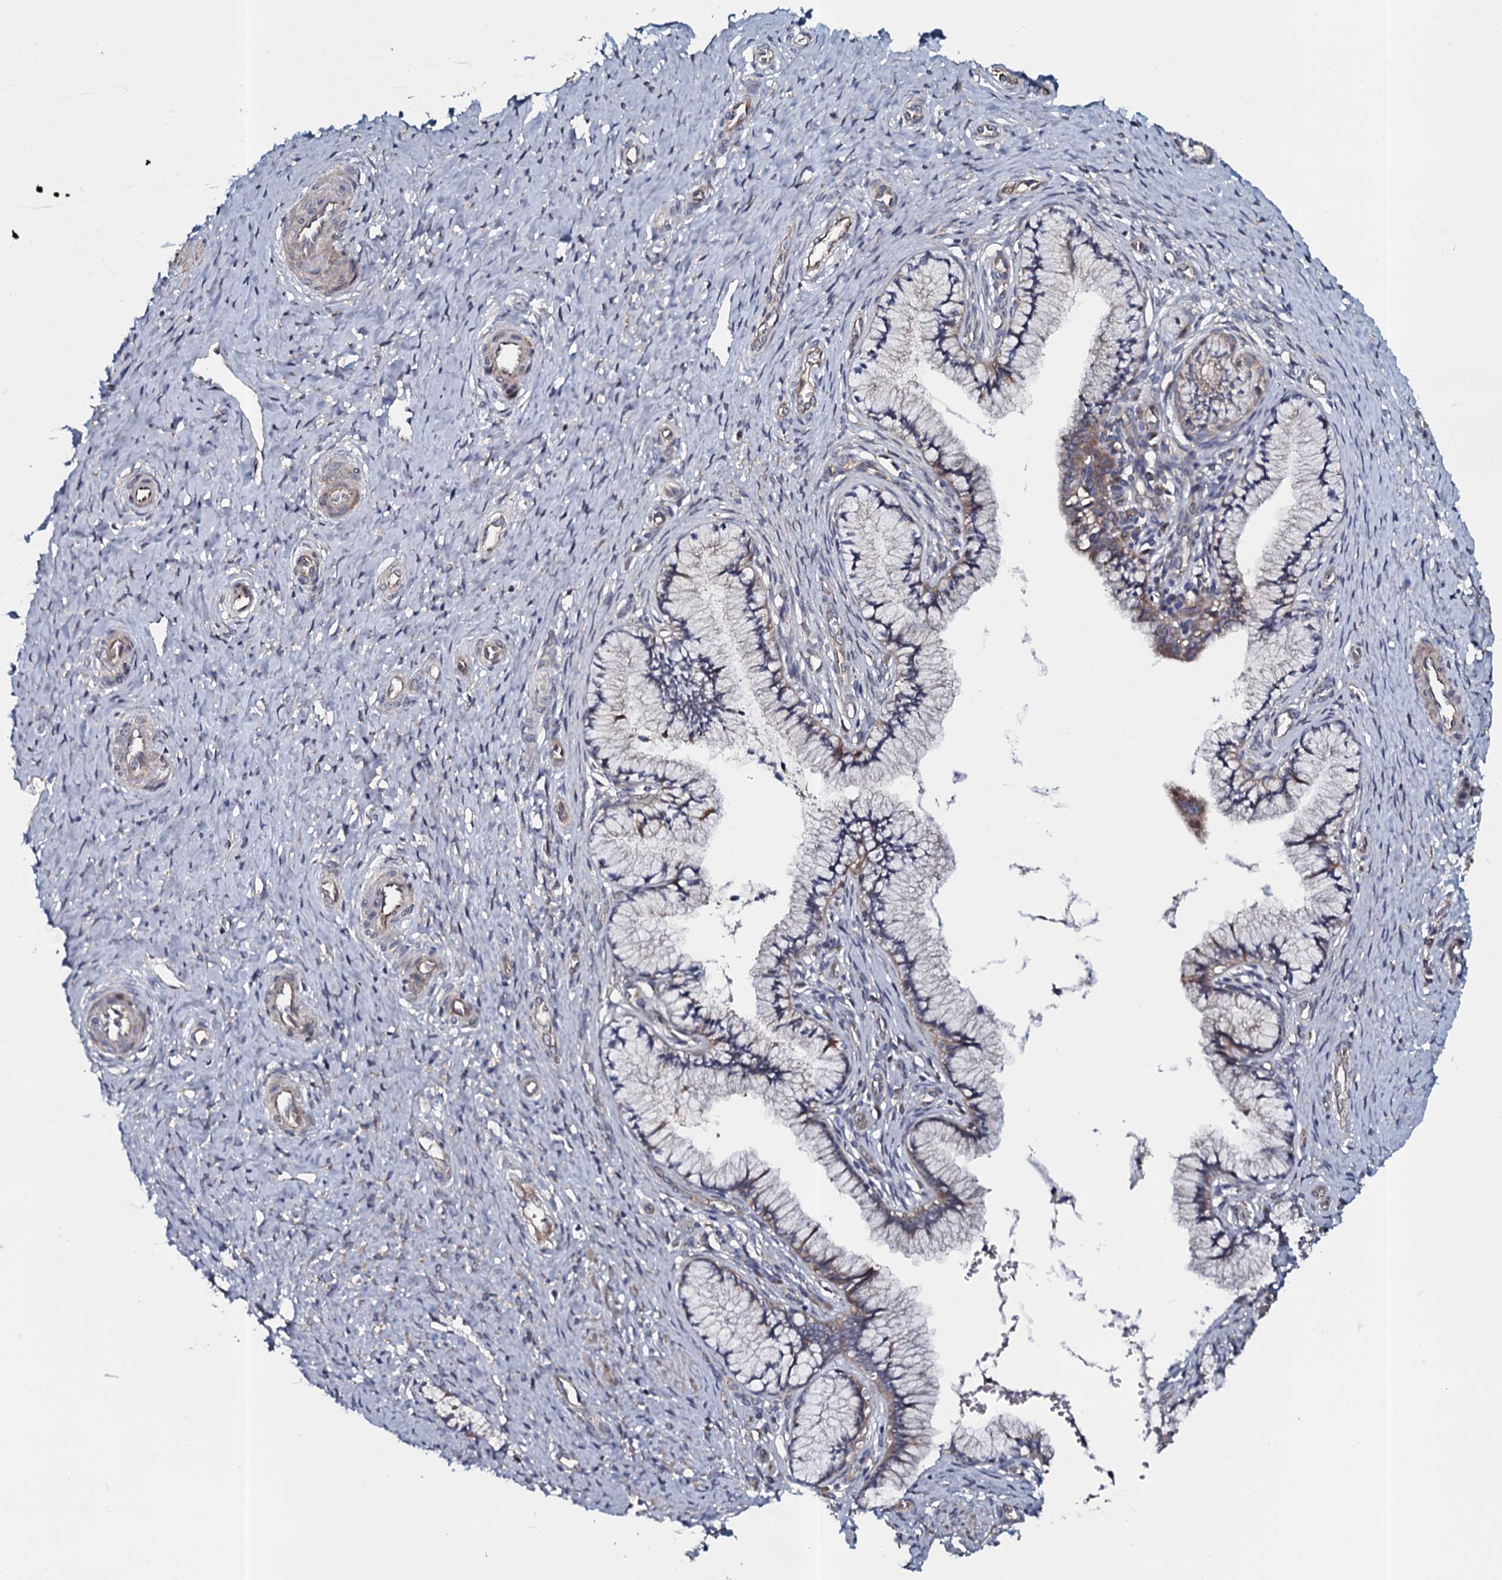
{"staining": {"intensity": "moderate", "quantity": "25%-75%", "location": "cytoplasmic/membranous"}, "tissue": "cervix", "cell_type": "Glandular cells", "image_type": "normal", "snomed": [{"axis": "morphology", "description": "Normal tissue, NOS"}, {"axis": "topography", "description": "Cervix"}], "caption": "The immunohistochemical stain labels moderate cytoplasmic/membranous positivity in glandular cells of benign cervix.", "gene": "TMEM151A", "patient": {"sex": "female", "age": 36}}